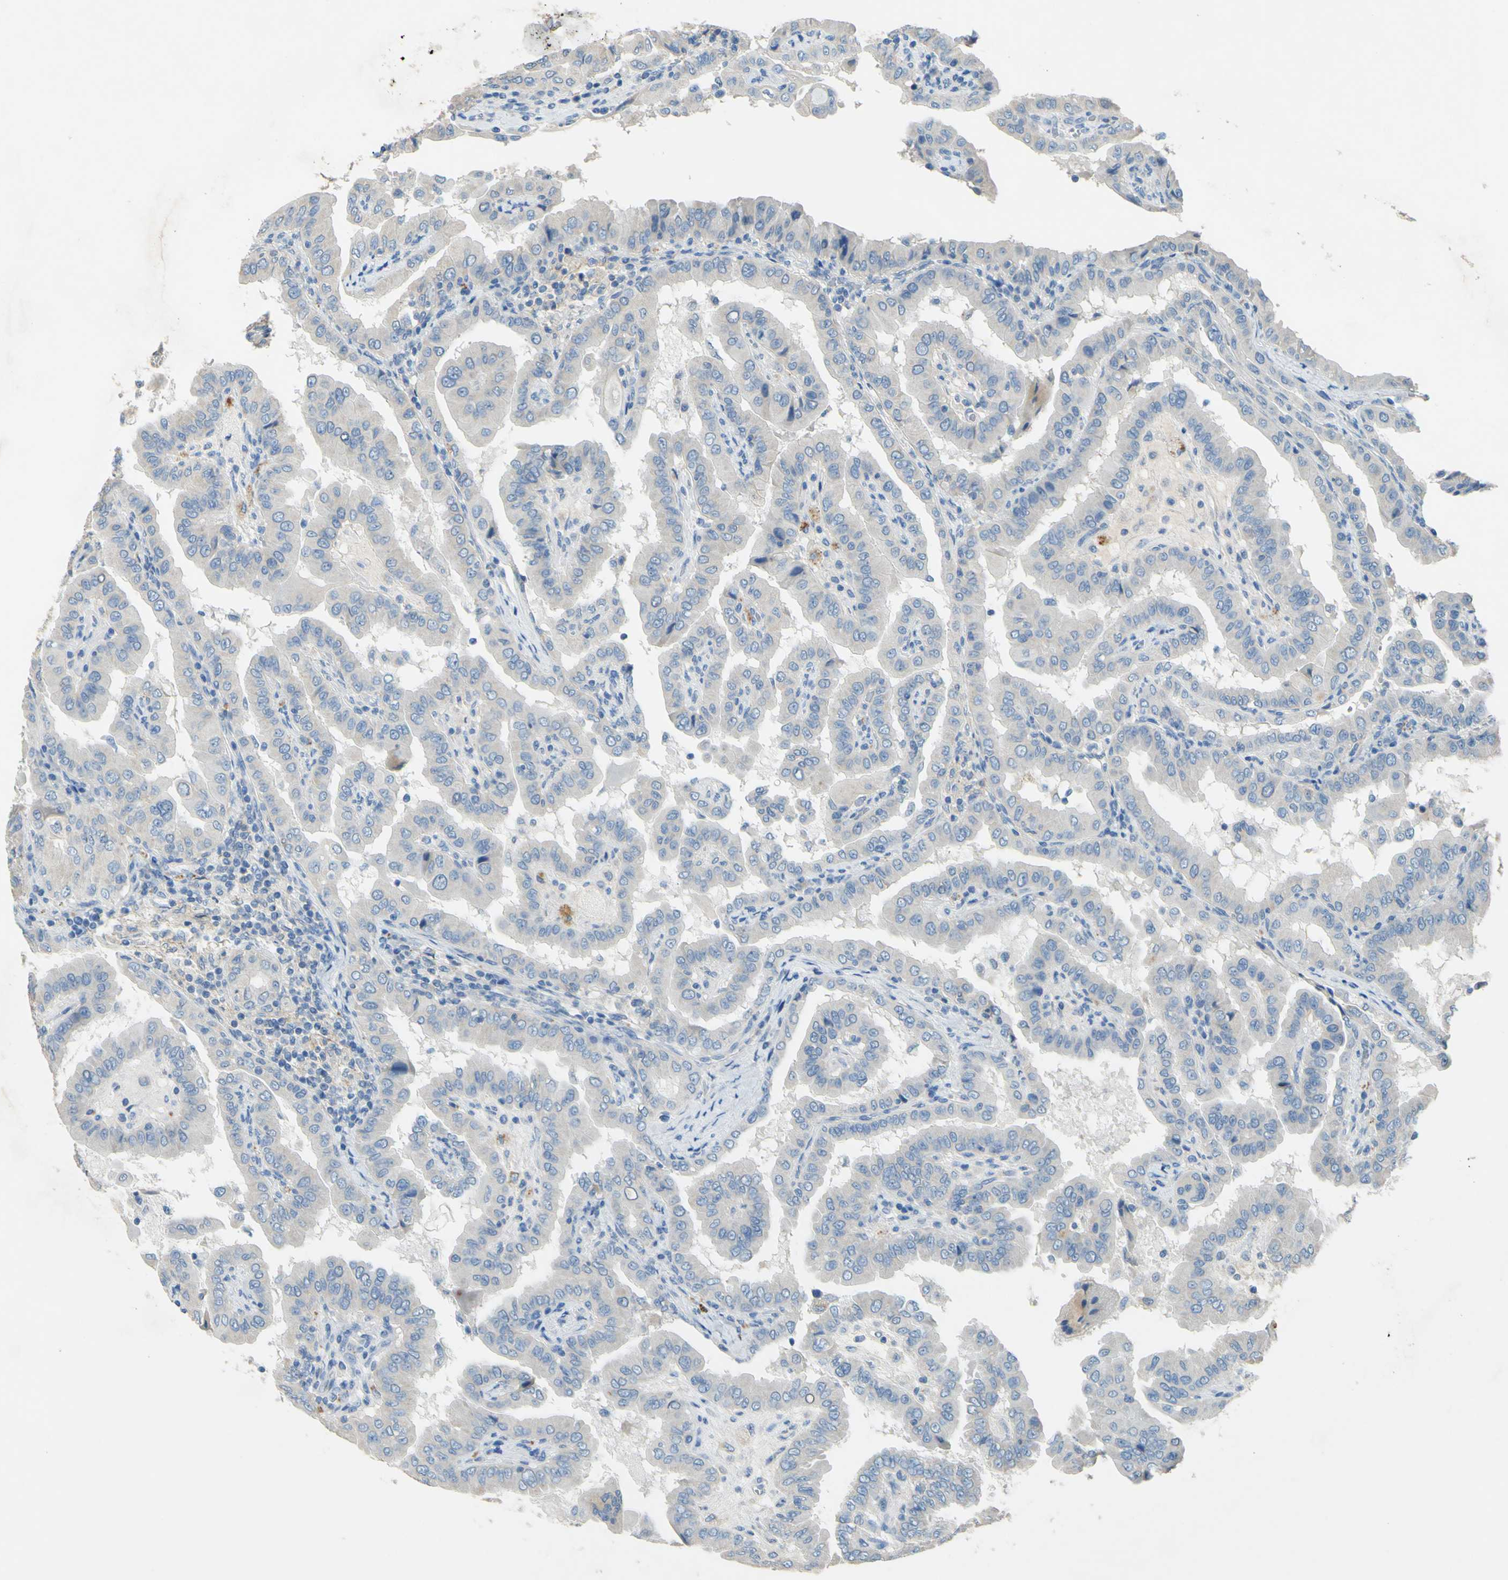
{"staining": {"intensity": "negative", "quantity": "none", "location": "none"}, "tissue": "thyroid cancer", "cell_type": "Tumor cells", "image_type": "cancer", "snomed": [{"axis": "morphology", "description": "Papillary adenocarcinoma, NOS"}, {"axis": "topography", "description": "Thyroid gland"}], "caption": "DAB immunohistochemical staining of thyroid papillary adenocarcinoma shows no significant expression in tumor cells.", "gene": "CDH10", "patient": {"sex": "male", "age": 33}}